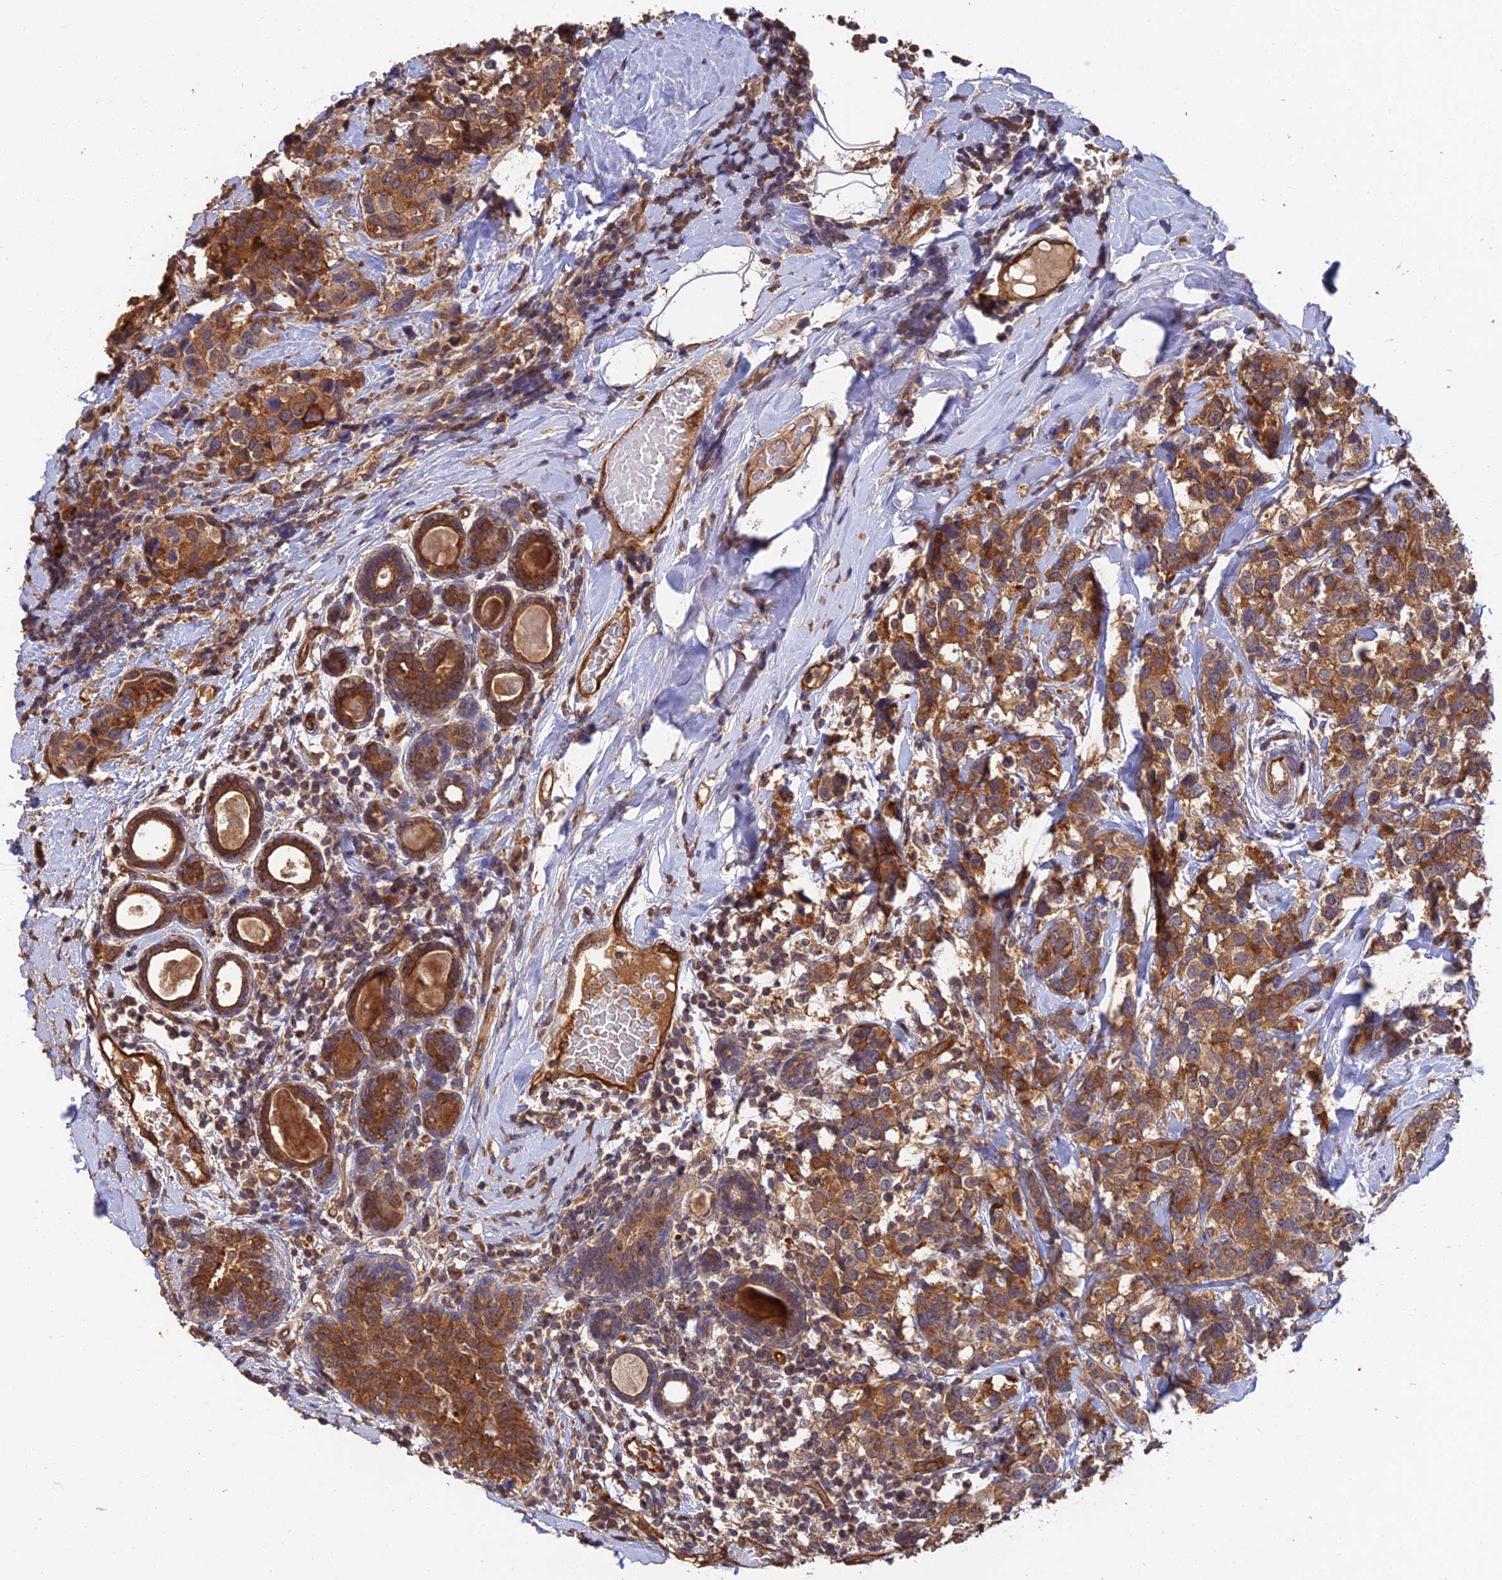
{"staining": {"intensity": "moderate", "quantity": ">75%", "location": "cytoplasmic/membranous"}, "tissue": "breast cancer", "cell_type": "Tumor cells", "image_type": "cancer", "snomed": [{"axis": "morphology", "description": "Lobular carcinoma"}, {"axis": "topography", "description": "Breast"}], "caption": "Brown immunohistochemical staining in lobular carcinoma (breast) demonstrates moderate cytoplasmic/membranous expression in approximately >75% of tumor cells. (IHC, brightfield microscopy, high magnification).", "gene": "RALGAPA2", "patient": {"sex": "female", "age": 59}}